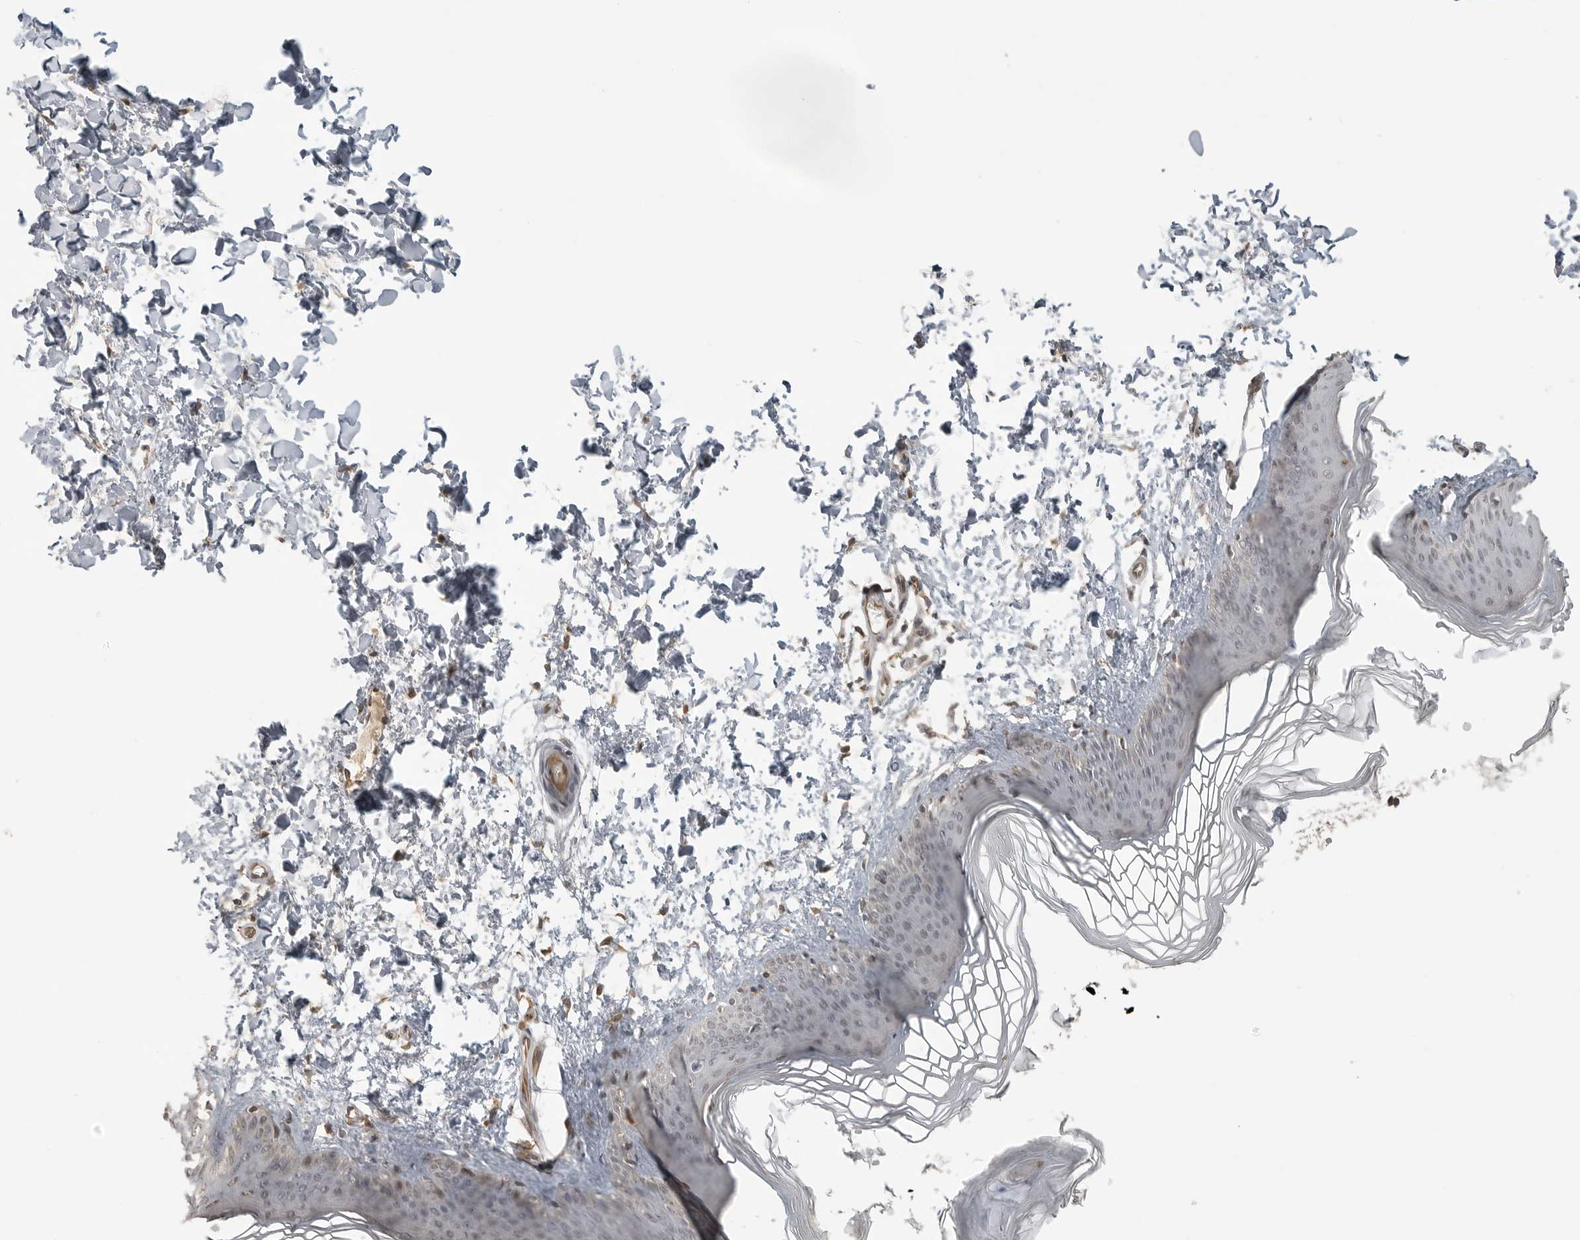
{"staining": {"intensity": "moderate", "quantity": ">75%", "location": "cytoplasmic/membranous"}, "tissue": "skin", "cell_type": "Fibroblasts", "image_type": "normal", "snomed": [{"axis": "morphology", "description": "Normal tissue, NOS"}, {"axis": "topography", "description": "Skin"}], "caption": "The micrograph reveals a brown stain indicating the presence of a protein in the cytoplasmic/membranous of fibroblasts in skin.", "gene": "SMG8", "patient": {"sex": "female", "age": 27}}